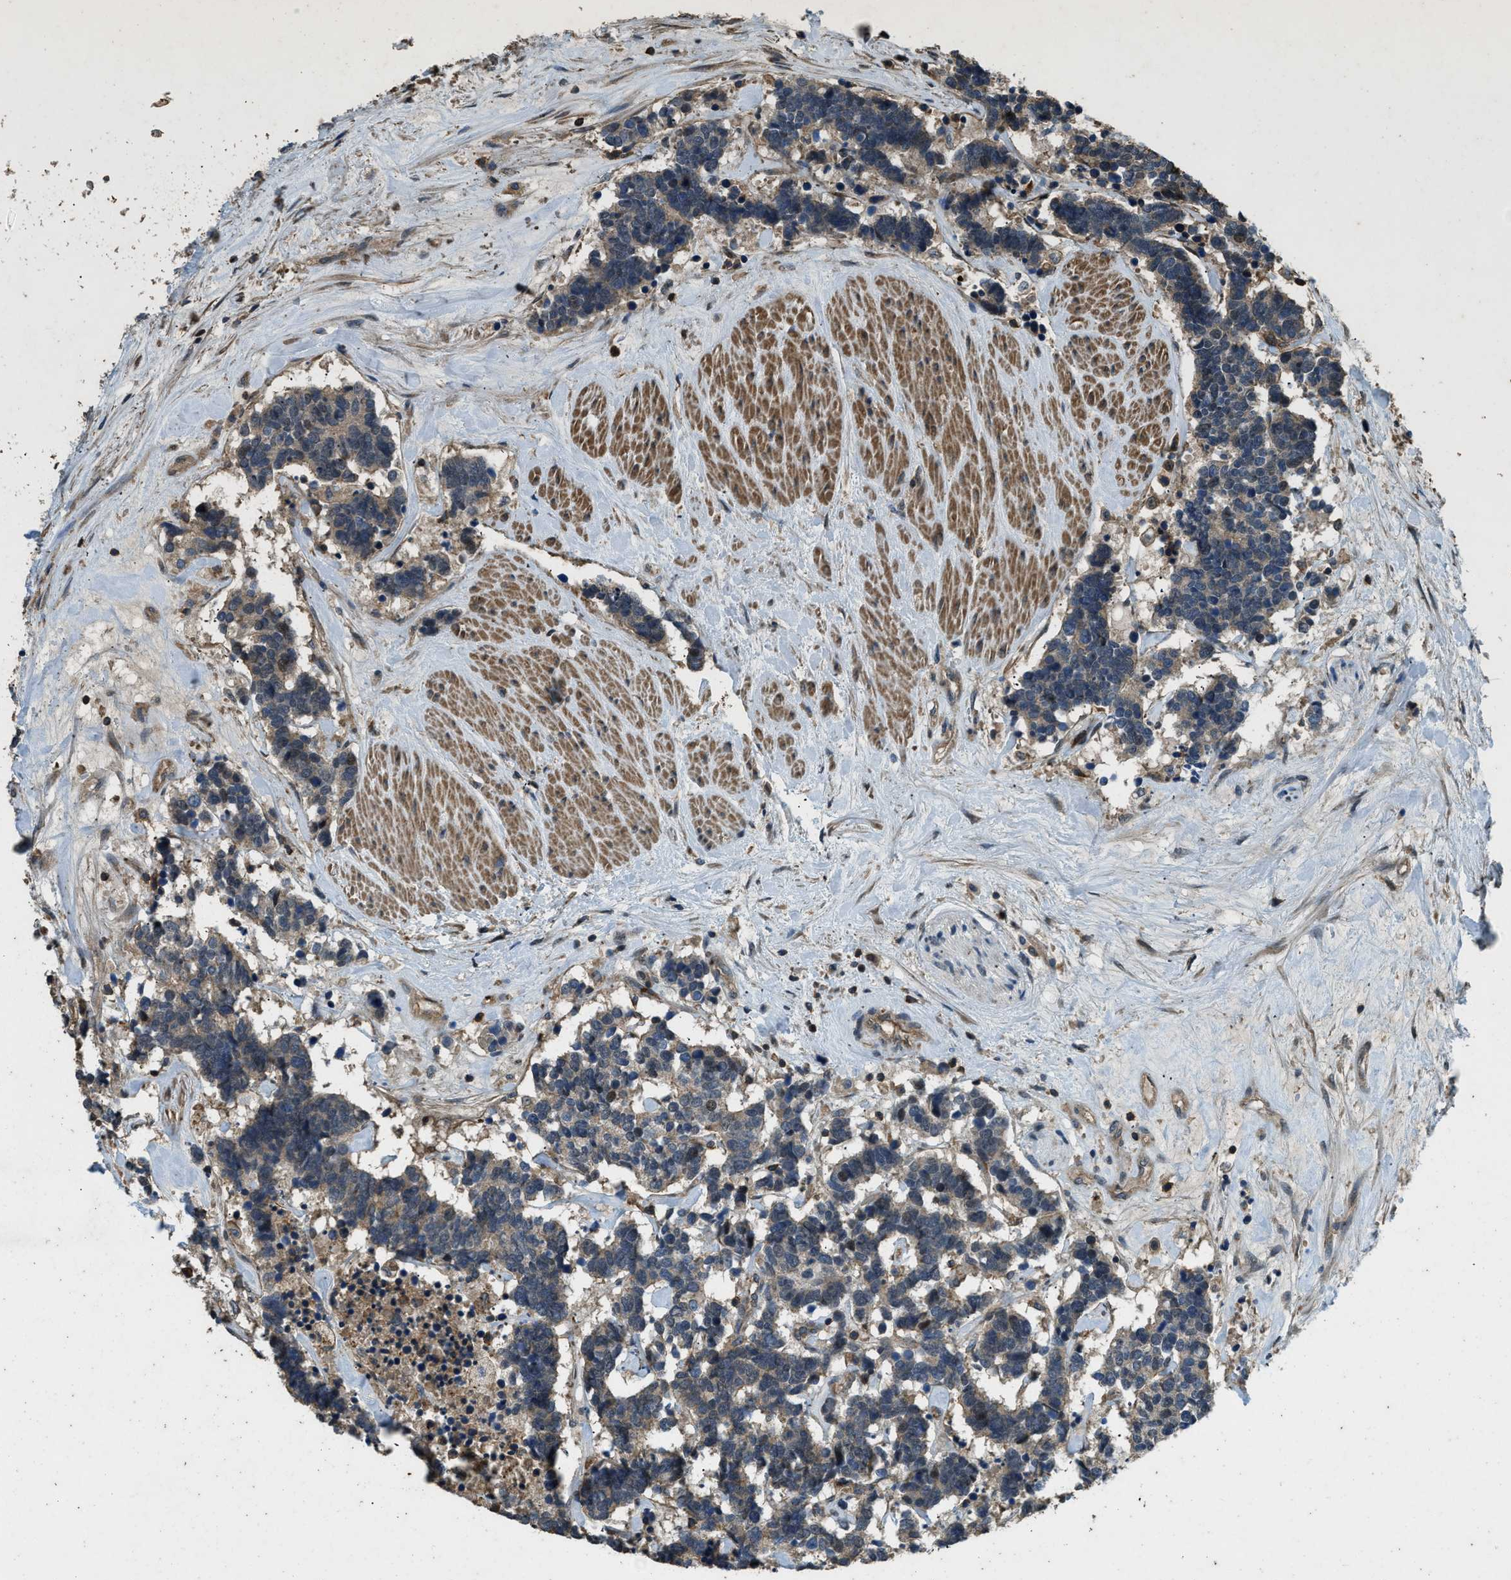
{"staining": {"intensity": "weak", "quantity": ">75%", "location": "cytoplasmic/membranous"}, "tissue": "carcinoid", "cell_type": "Tumor cells", "image_type": "cancer", "snomed": [{"axis": "morphology", "description": "Carcinoma, NOS"}, {"axis": "morphology", "description": "Carcinoid, malignant, NOS"}, {"axis": "topography", "description": "Urinary bladder"}], "caption": "IHC photomicrograph of human carcinoid stained for a protein (brown), which exhibits low levels of weak cytoplasmic/membranous staining in approximately >75% of tumor cells.", "gene": "ATP8B1", "patient": {"sex": "male", "age": 57}}